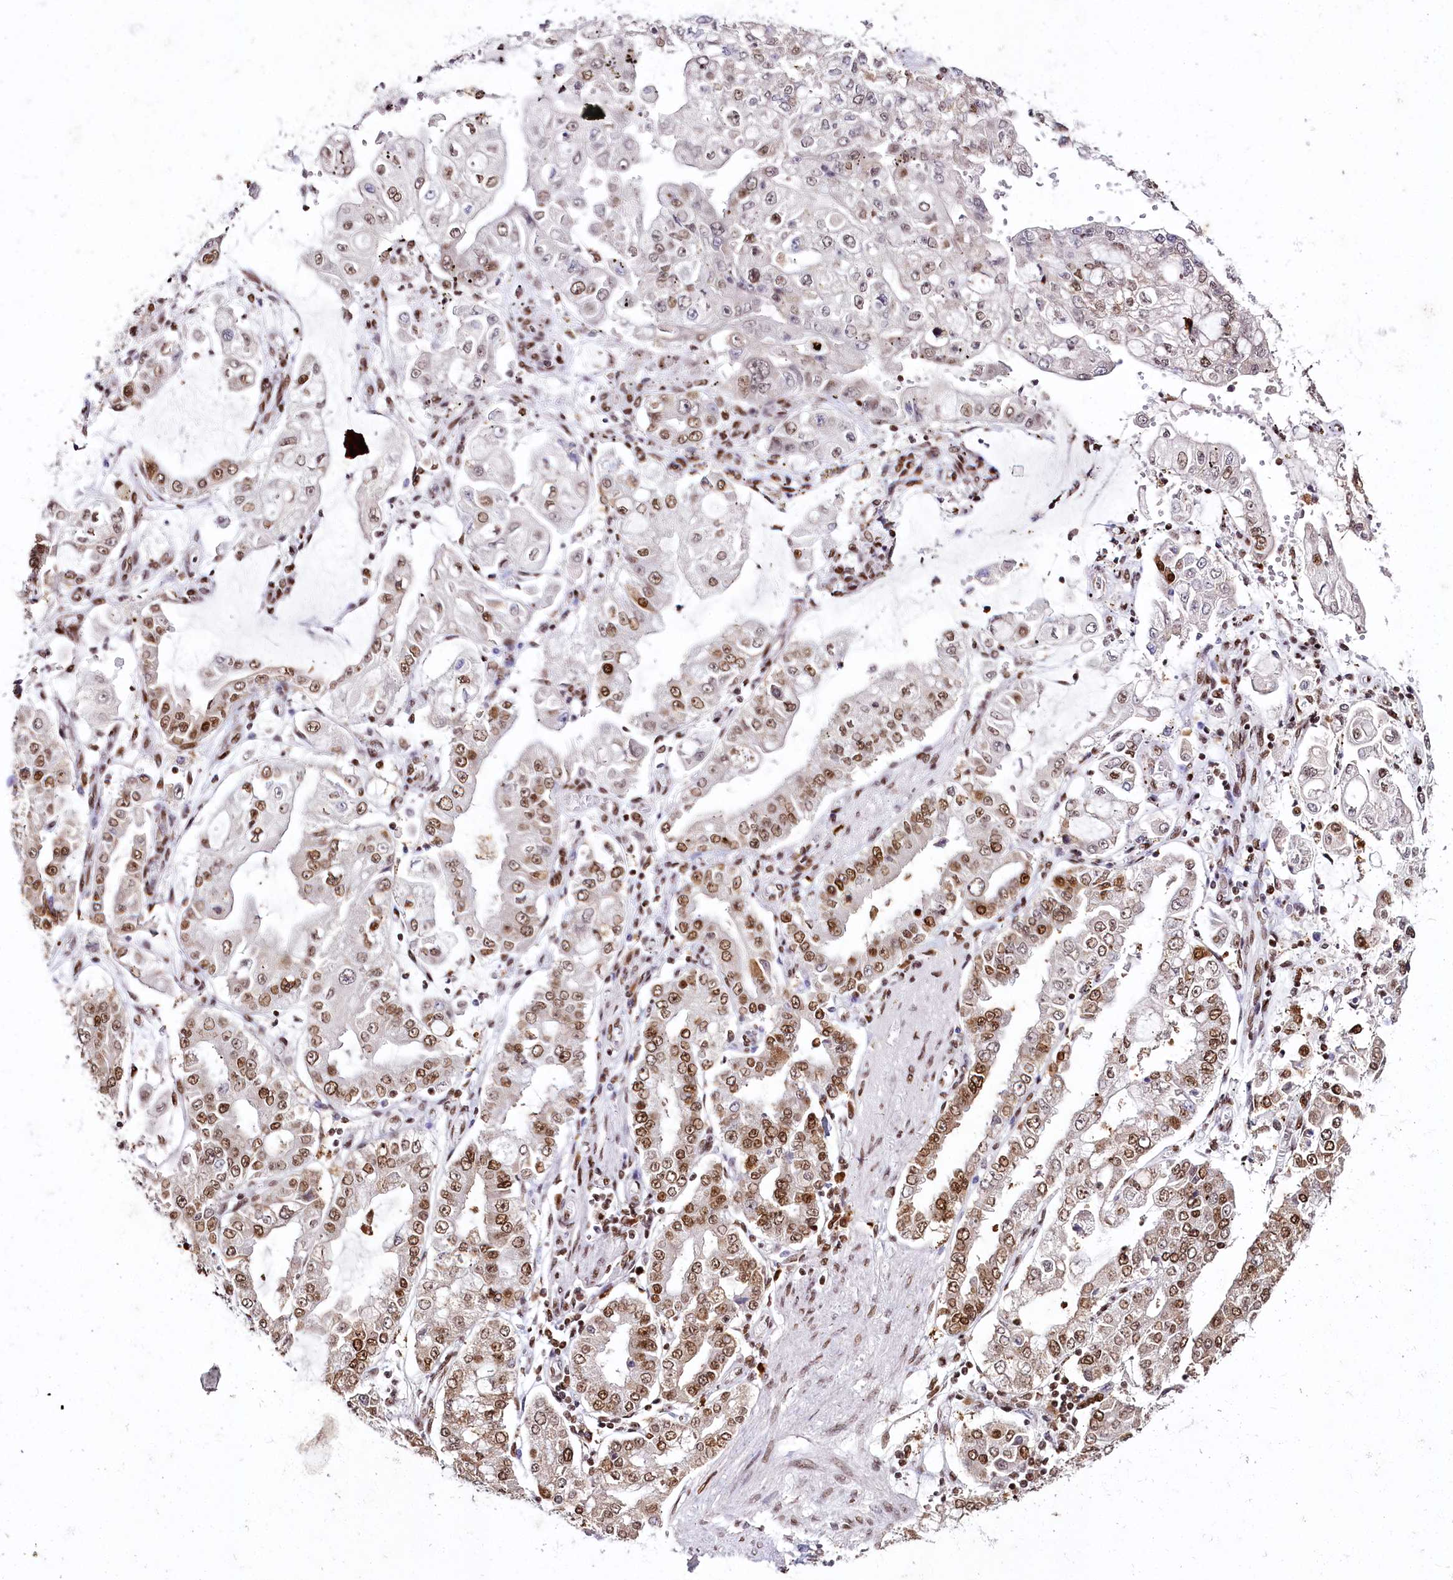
{"staining": {"intensity": "moderate", "quantity": "25%-75%", "location": "nuclear"}, "tissue": "stomach cancer", "cell_type": "Tumor cells", "image_type": "cancer", "snomed": [{"axis": "morphology", "description": "Adenocarcinoma, NOS"}, {"axis": "topography", "description": "Stomach"}], "caption": "This micrograph exhibits immunohistochemistry staining of human adenocarcinoma (stomach), with medium moderate nuclear expression in approximately 25%-75% of tumor cells.", "gene": "SMARCE1", "patient": {"sex": "male", "age": 76}}